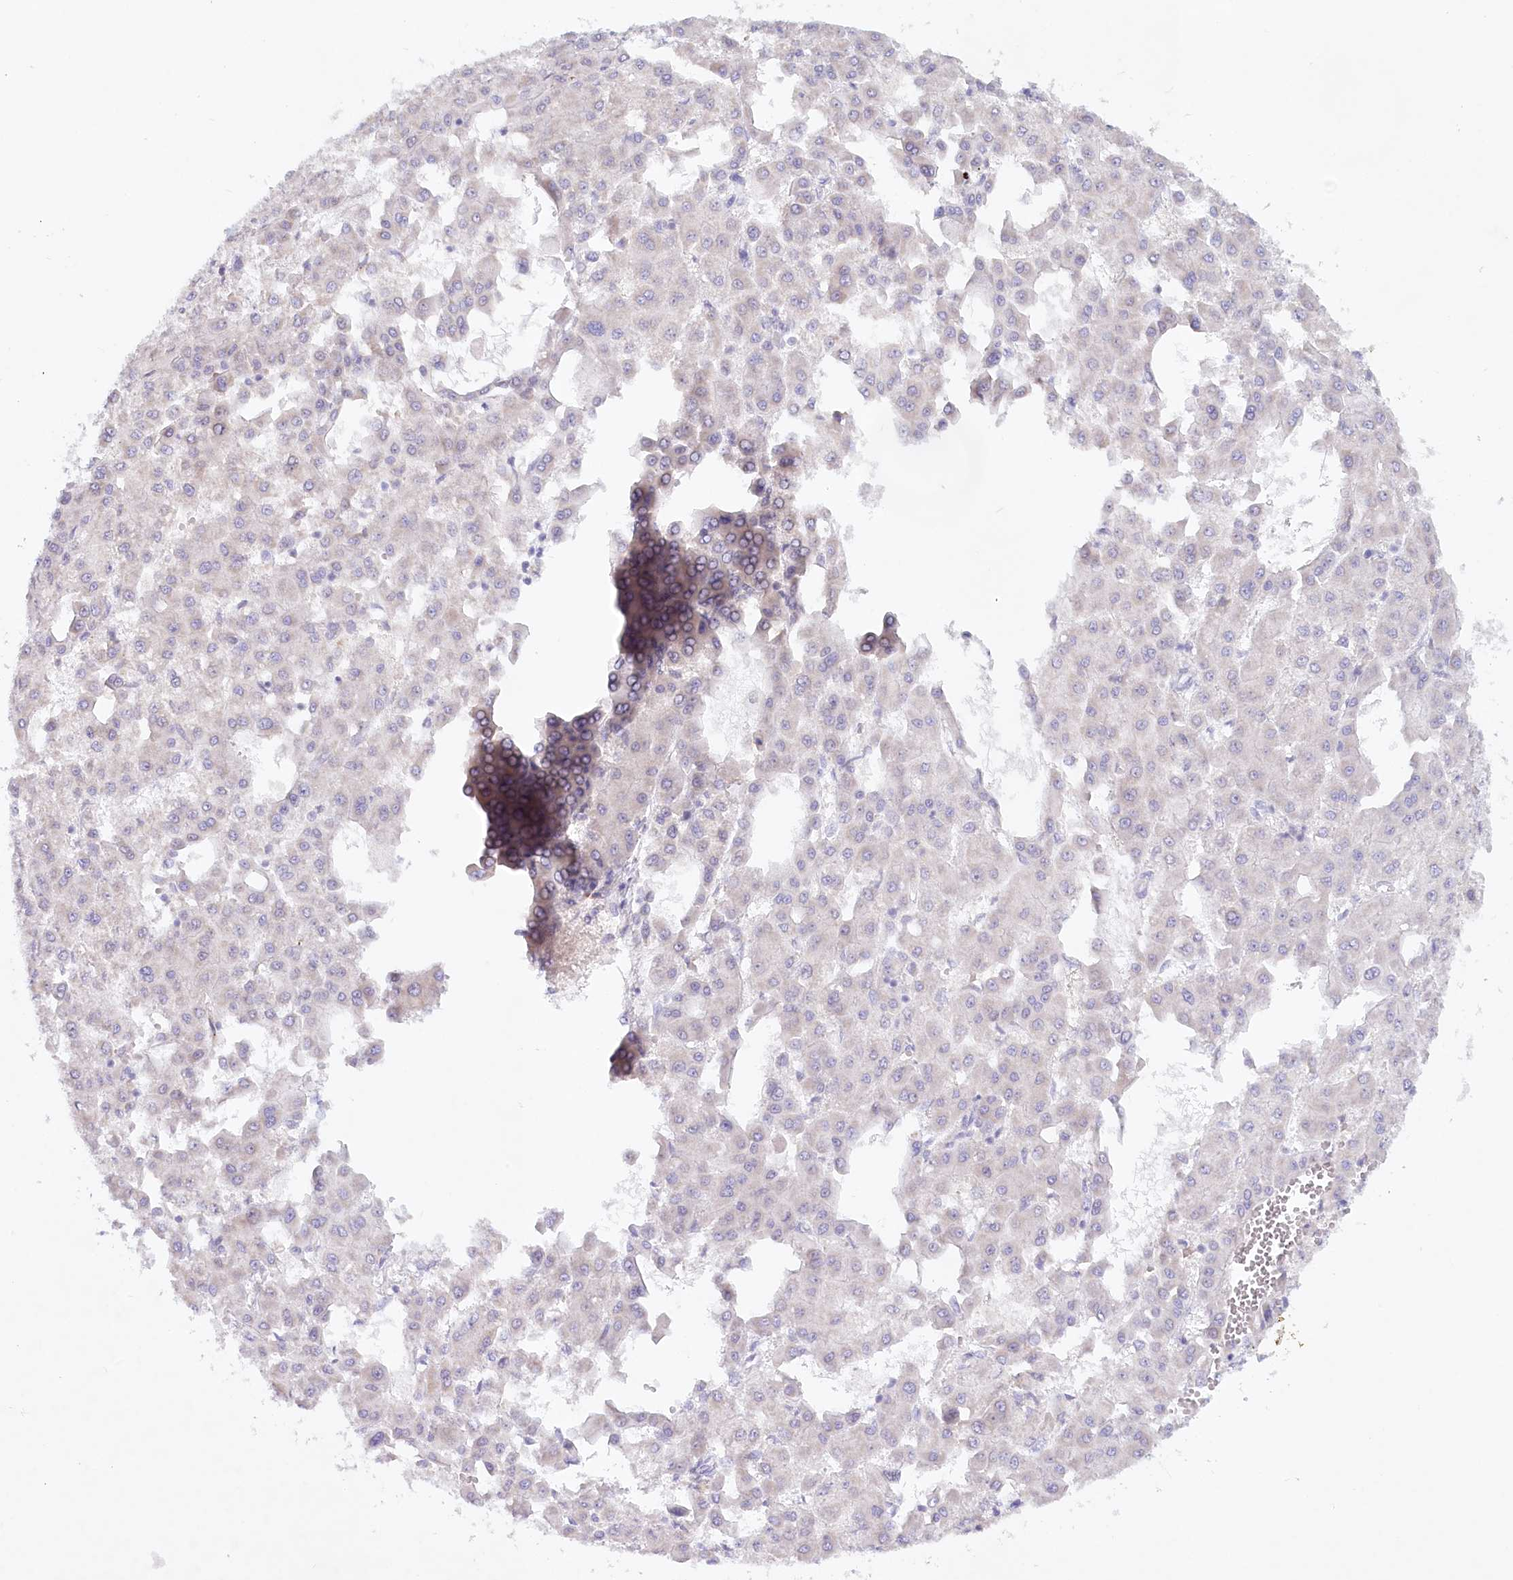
{"staining": {"intensity": "negative", "quantity": "none", "location": "none"}, "tissue": "liver cancer", "cell_type": "Tumor cells", "image_type": "cancer", "snomed": [{"axis": "morphology", "description": "Carcinoma, Hepatocellular, NOS"}, {"axis": "topography", "description": "Liver"}], "caption": "Immunohistochemical staining of human liver cancer exhibits no significant expression in tumor cells.", "gene": "PSAPL1", "patient": {"sex": "male", "age": 47}}